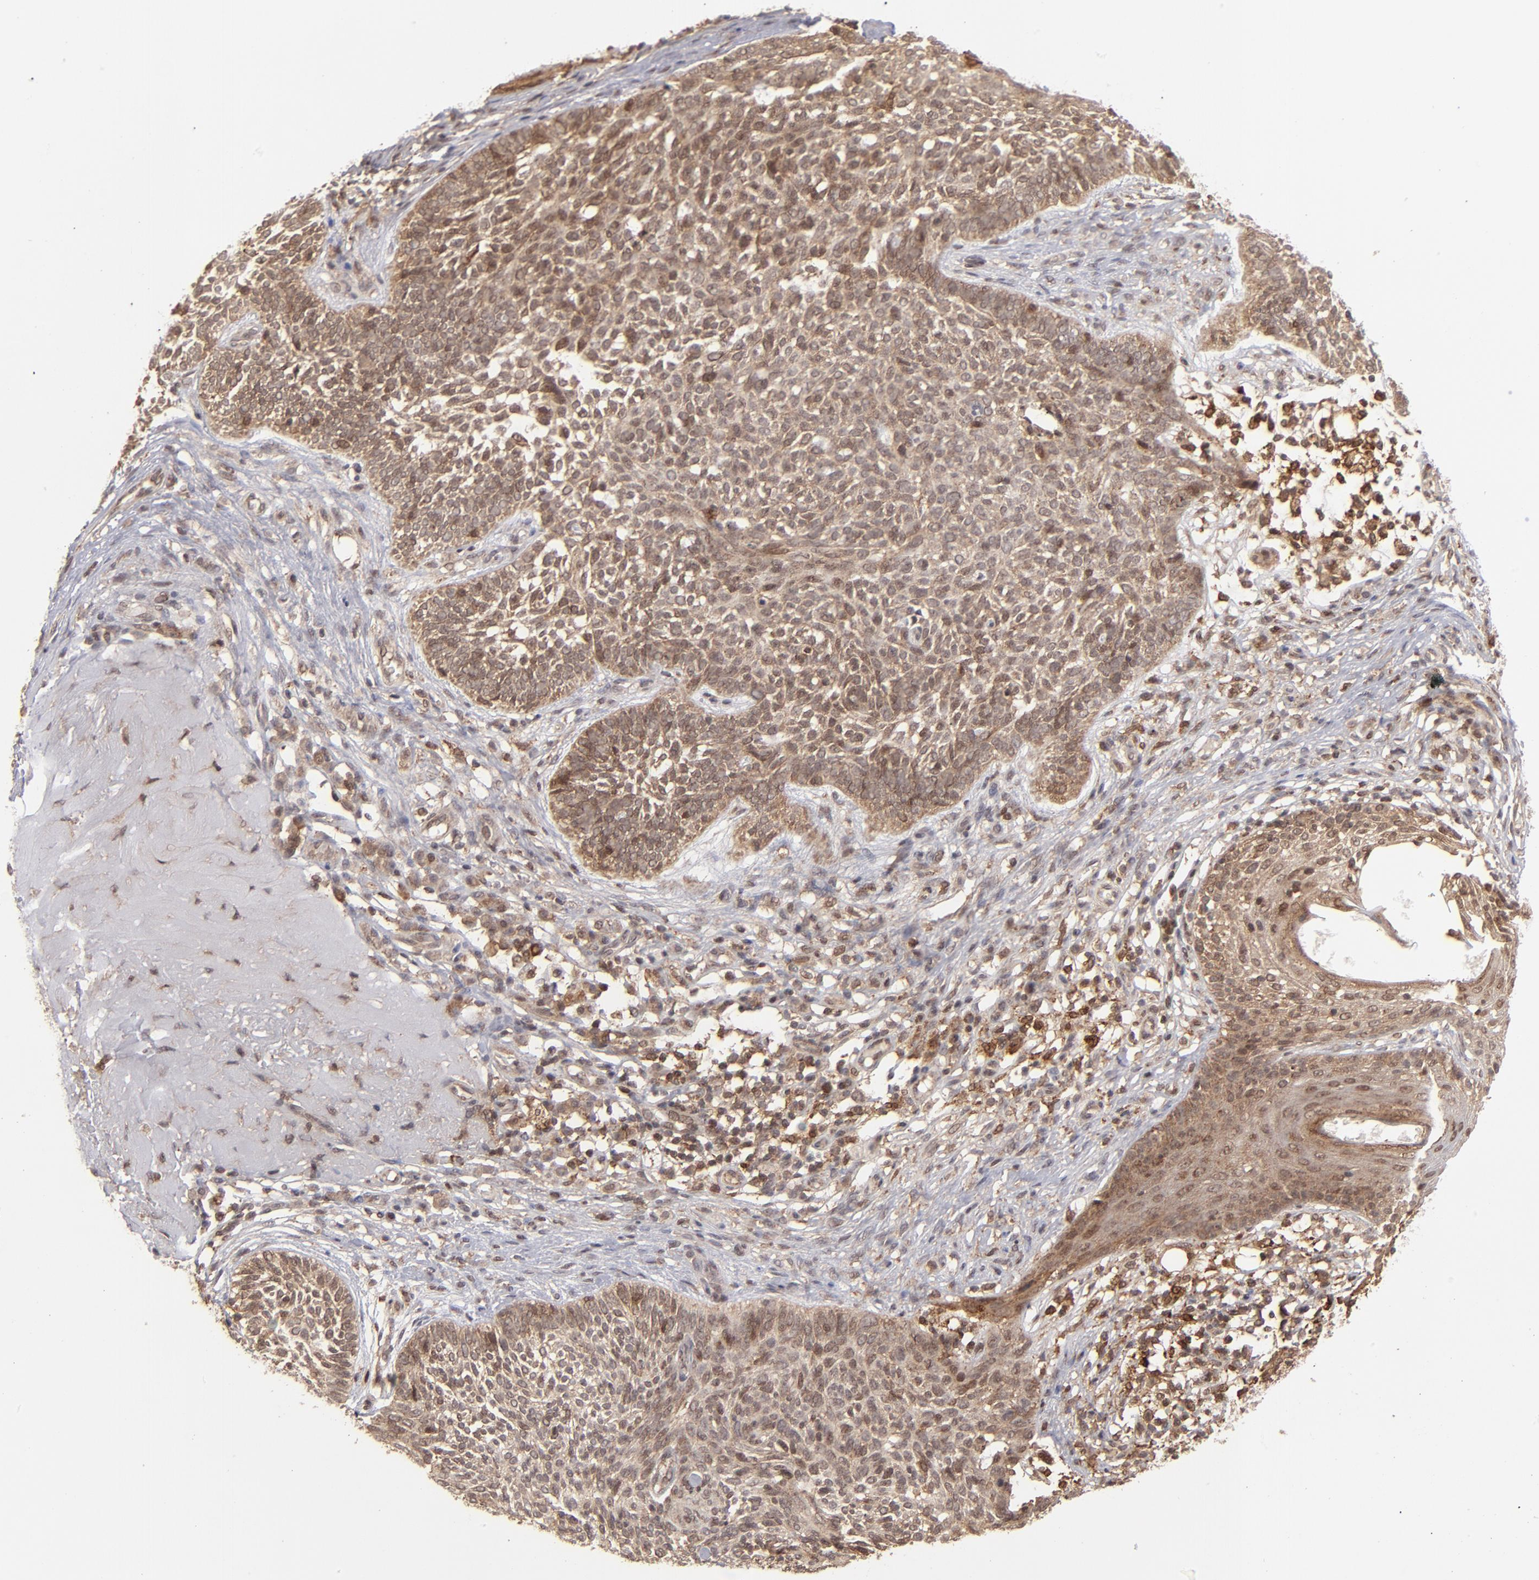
{"staining": {"intensity": "moderate", "quantity": ">75%", "location": "cytoplasmic/membranous,nuclear"}, "tissue": "skin cancer", "cell_type": "Tumor cells", "image_type": "cancer", "snomed": [{"axis": "morphology", "description": "Basal cell carcinoma"}, {"axis": "topography", "description": "Skin"}], "caption": "High-magnification brightfield microscopy of skin cancer (basal cell carcinoma) stained with DAB (brown) and counterstained with hematoxylin (blue). tumor cells exhibit moderate cytoplasmic/membranous and nuclear staining is appreciated in approximately>75% of cells.", "gene": "RGS6", "patient": {"sex": "male", "age": 74}}